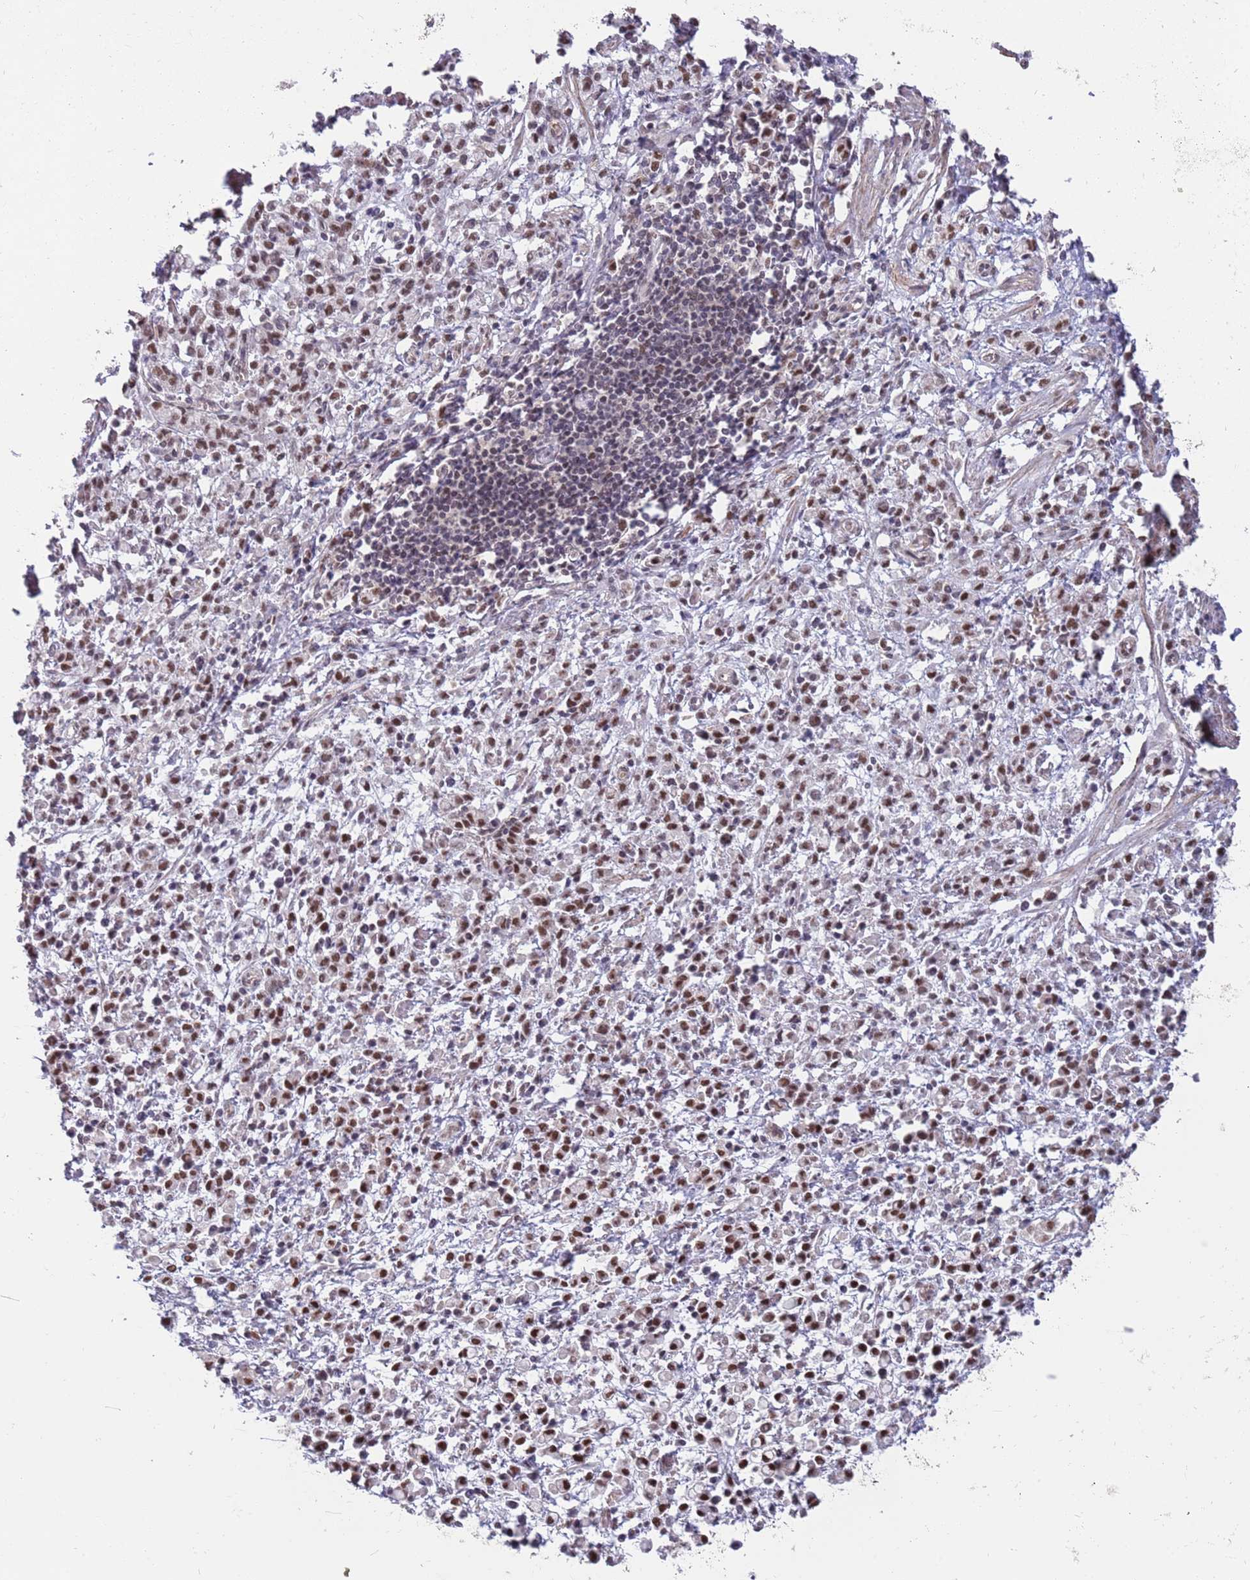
{"staining": {"intensity": "moderate", "quantity": ">75%", "location": "nuclear"}, "tissue": "stomach cancer", "cell_type": "Tumor cells", "image_type": "cancer", "snomed": [{"axis": "morphology", "description": "Adenocarcinoma, NOS"}, {"axis": "topography", "description": "Stomach"}], "caption": "IHC staining of stomach cancer (adenocarcinoma), which reveals medium levels of moderate nuclear staining in approximately >75% of tumor cells indicating moderate nuclear protein expression. The staining was performed using DAB (3,3'-diaminobenzidine) (brown) for protein detection and nuclei were counterstained in hematoxylin (blue).", "gene": "ZBTB7A", "patient": {"sex": "male", "age": 77}}